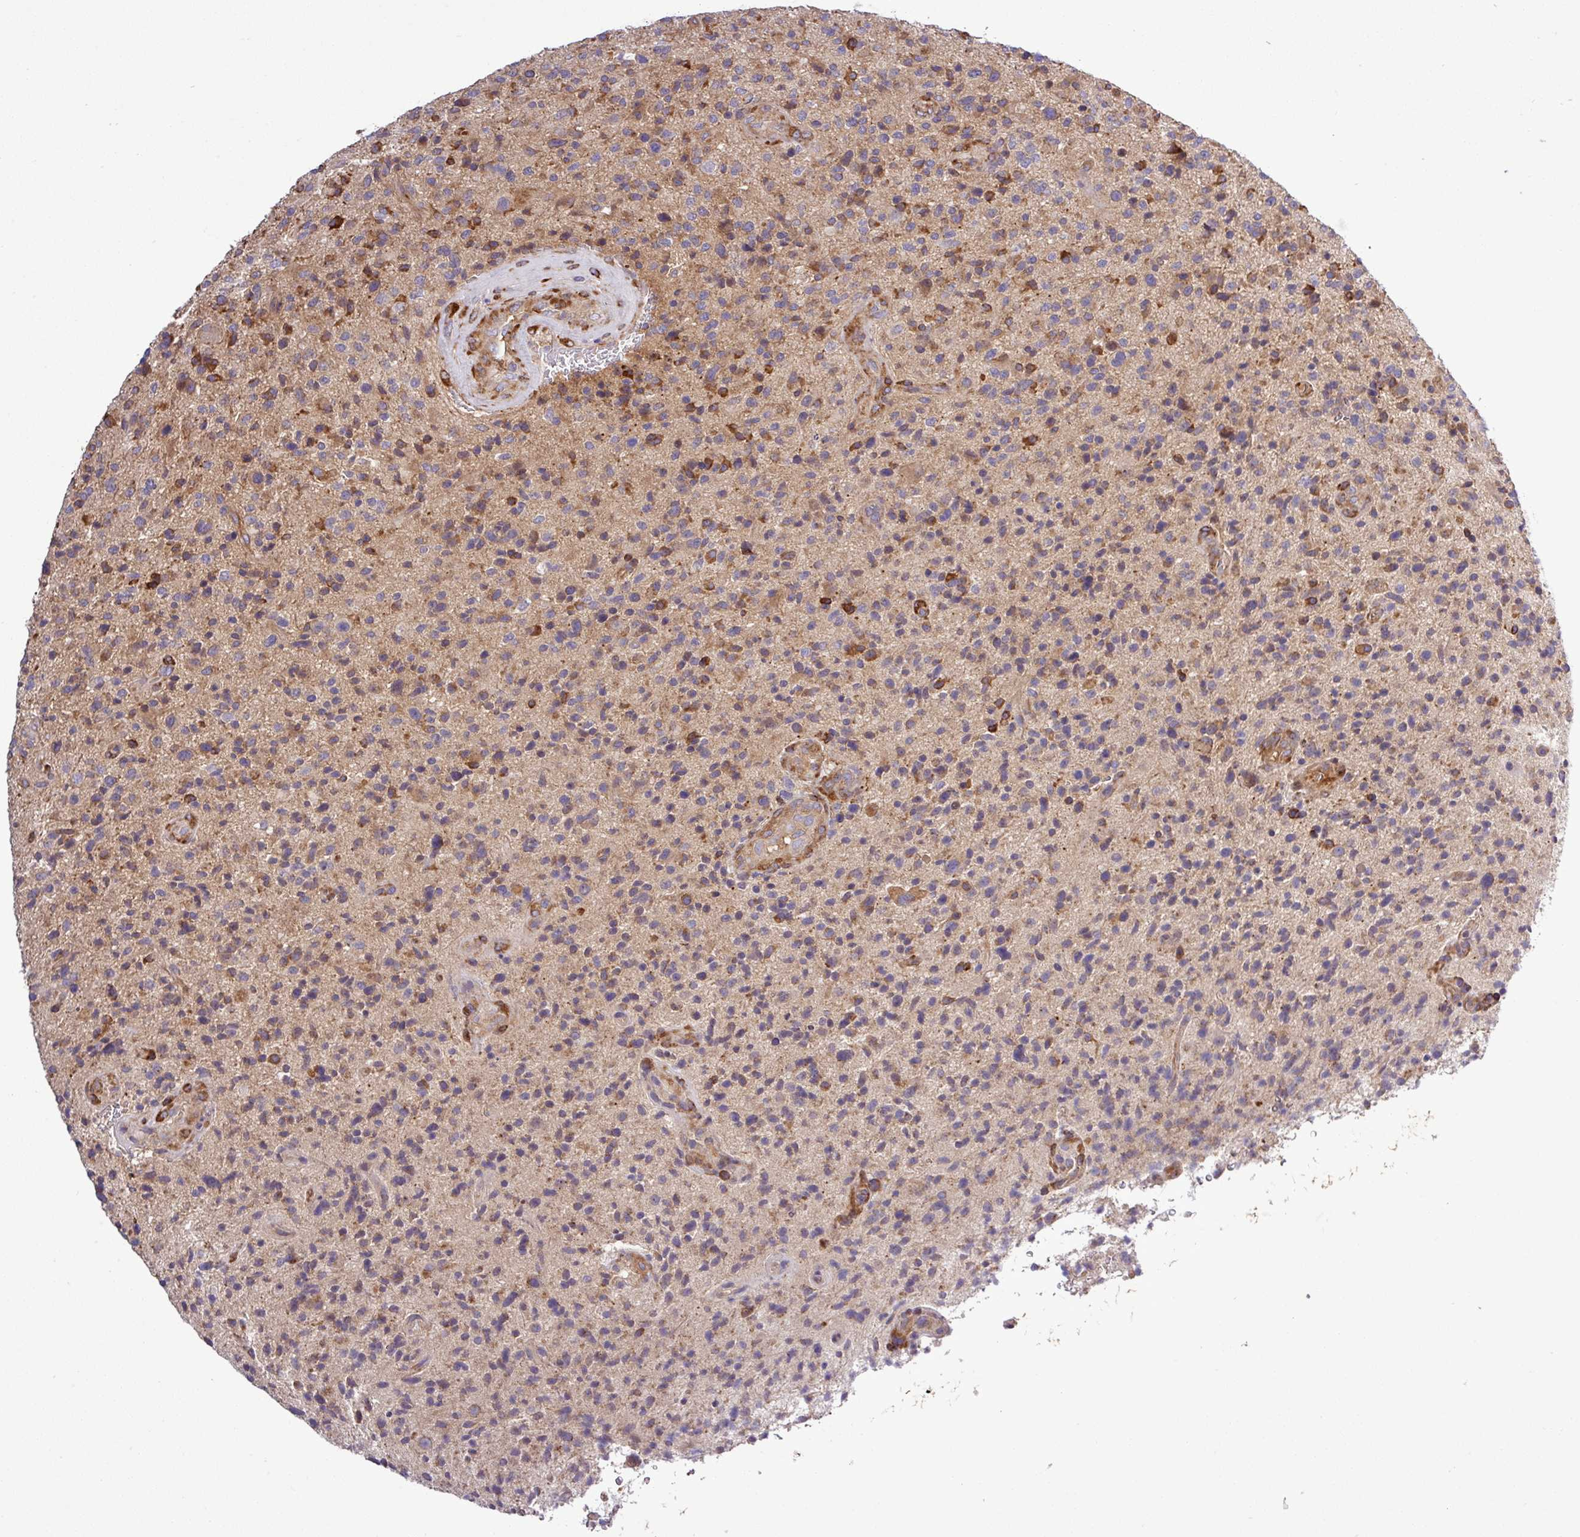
{"staining": {"intensity": "strong", "quantity": "<25%", "location": "cytoplasmic/membranous"}, "tissue": "glioma", "cell_type": "Tumor cells", "image_type": "cancer", "snomed": [{"axis": "morphology", "description": "Glioma, malignant, High grade"}, {"axis": "topography", "description": "Brain"}], "caption": "Glioma stained for a protein shows strong cytoplasmic/membranous positivity in tumor cells.", "gene": "CWH43", "patient": {"sex": "male", "age": 47}}